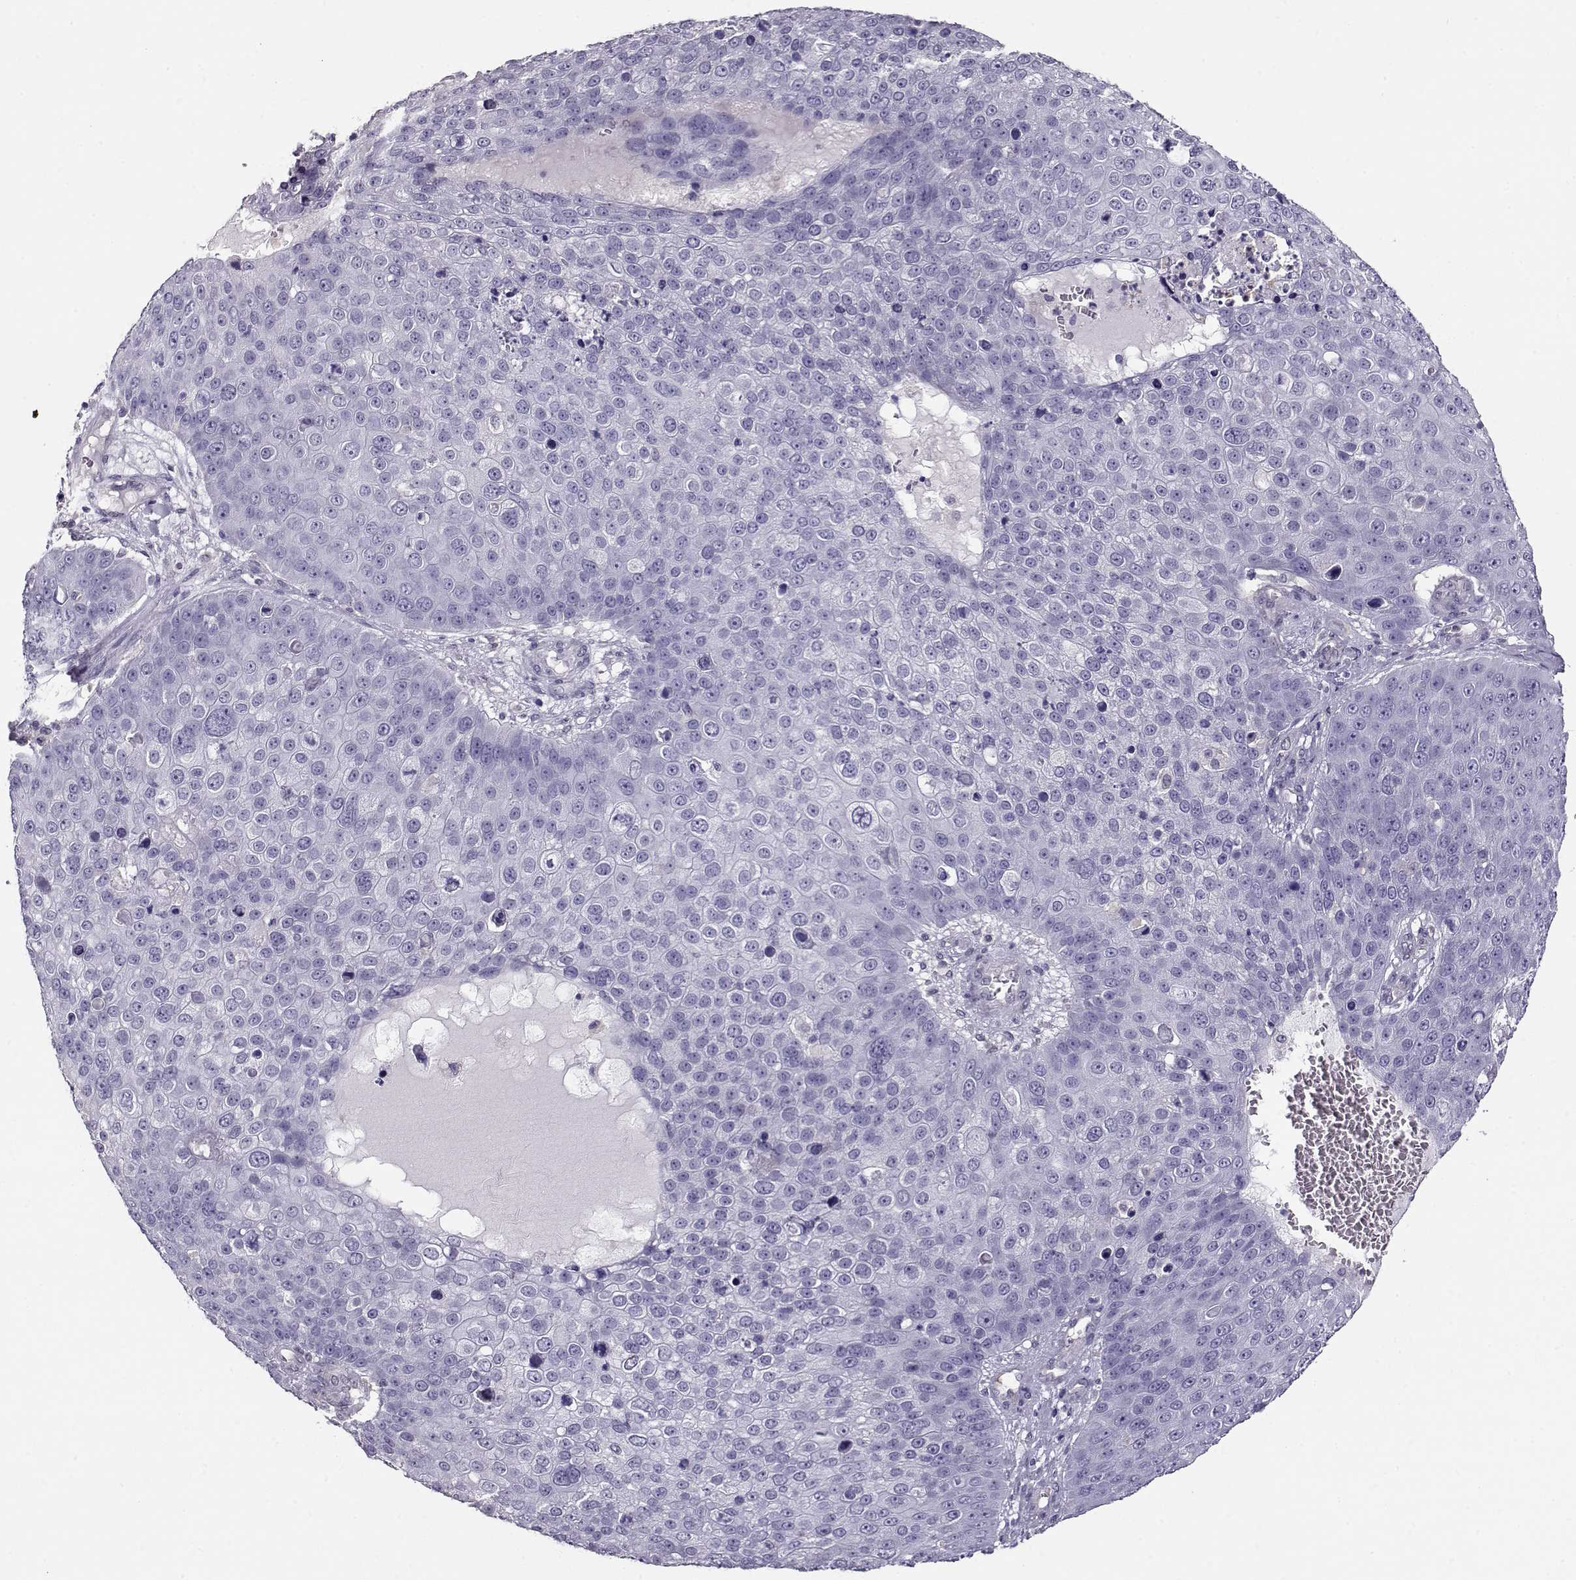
{"staining": {"intensity": "negative", "quantity": "none", "location": "none"}, "tissue": "skin cancer", "cell_type": "Tumor cells", "image_type": "cancer", "snomed": [{"axis": "morphology", "description": "Squamous cell carcinoma, NOS"}, {"axis": "topography", "description": "Skin"}], "caption": "Skin squamous cell carcinoma stained for a protein using IHC shows no positivity tumor cells.", "gene": "CCR8", "patient": {"sex": "male", "age": 71}}